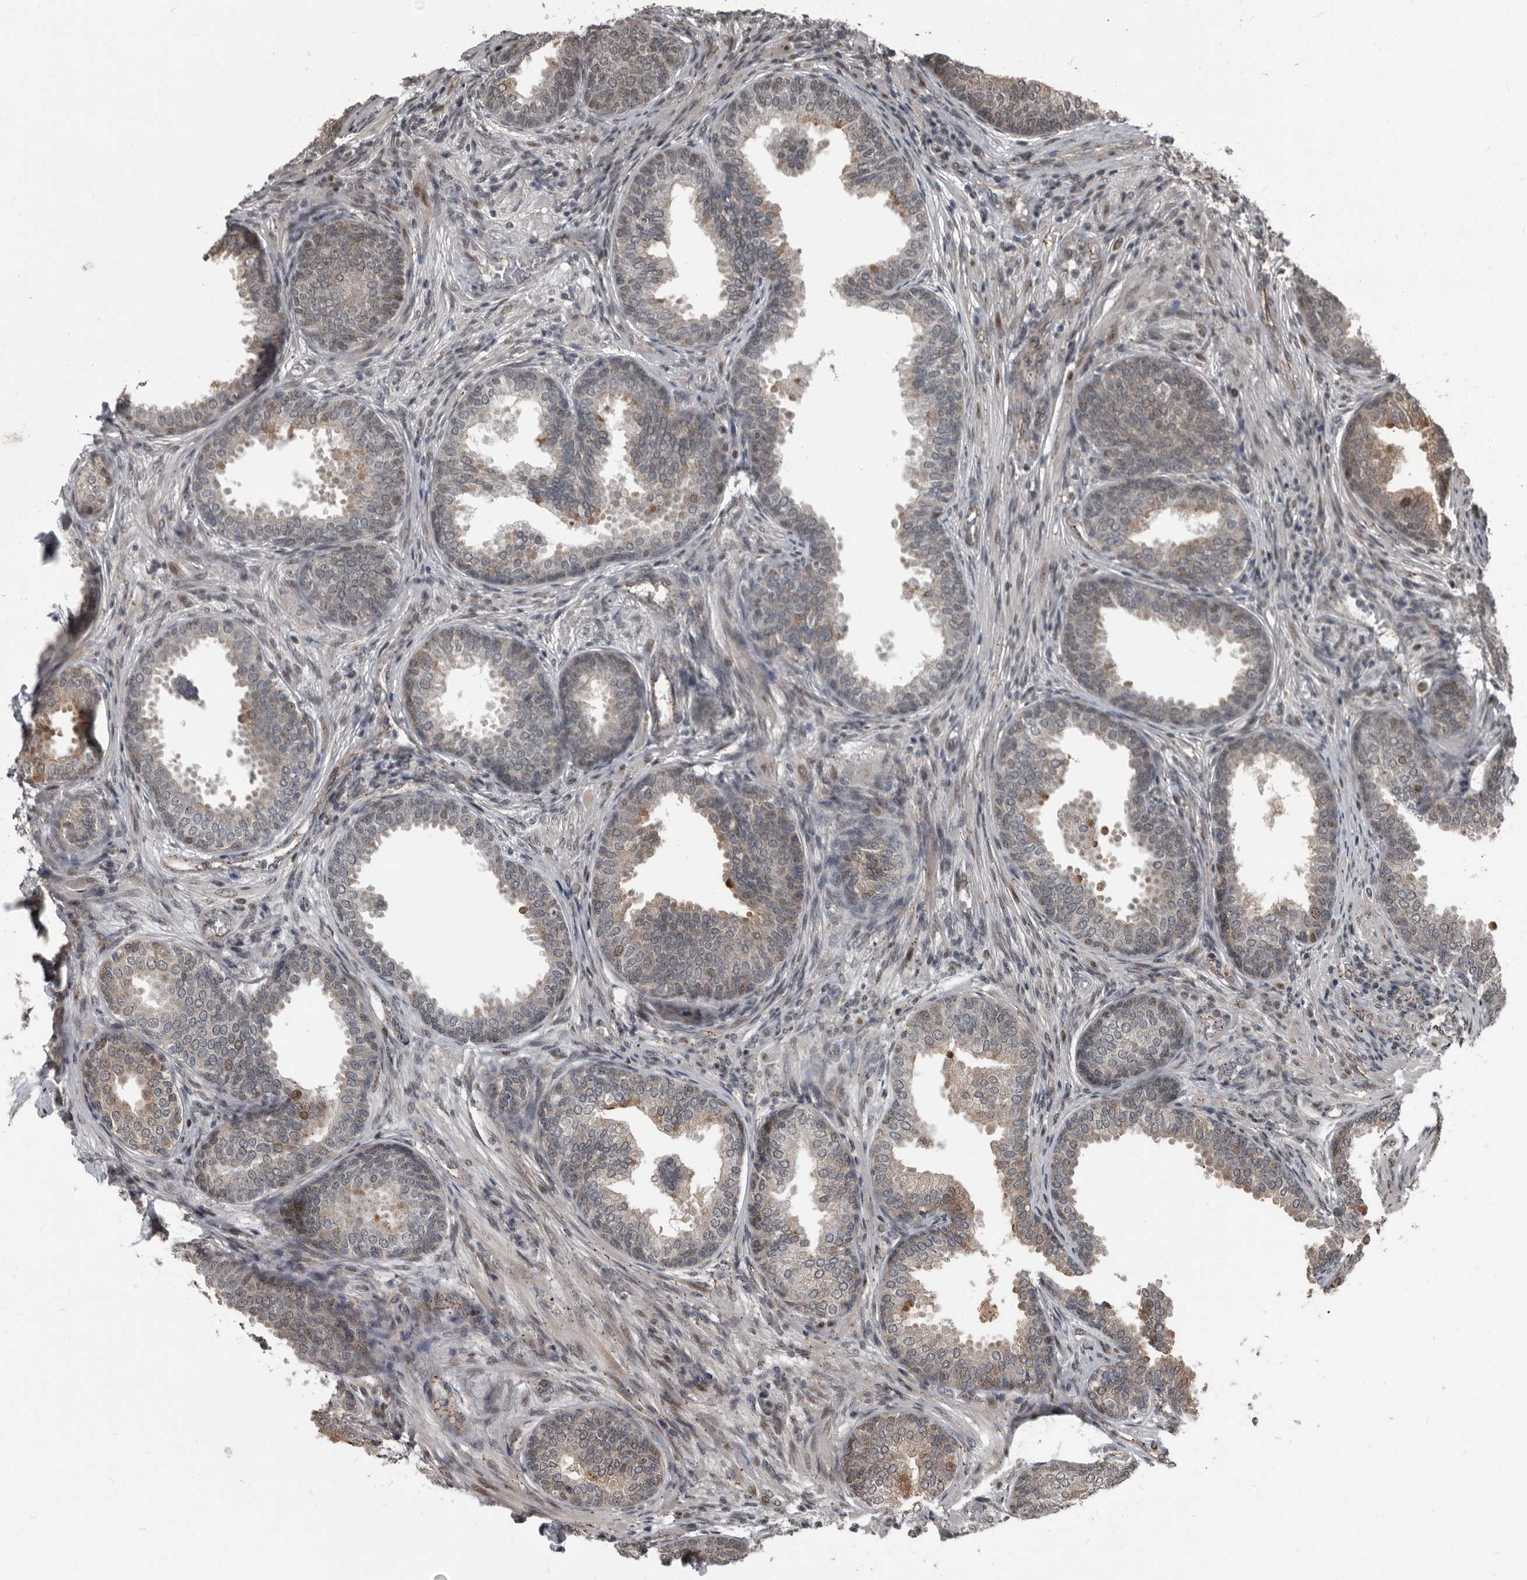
{"staining": {"intensity": "weak", "quantity": "<25%", "location": "cytoplasmic/membranous,nuclear"}, "tissue": "prostate", "cell_type": "Glandular cells", "image_type": "normal", "snomed": [{"axis": "morphology", "description": "Normal tissue, NOS"}, {"axis": "topography", "description": "Prostate"}], "caption": "The immunohistochemistry image has no significant staining in glandular cells of prostate.", "gene": "CHD1L", "patient": {"sex": "male", "age": 76}}